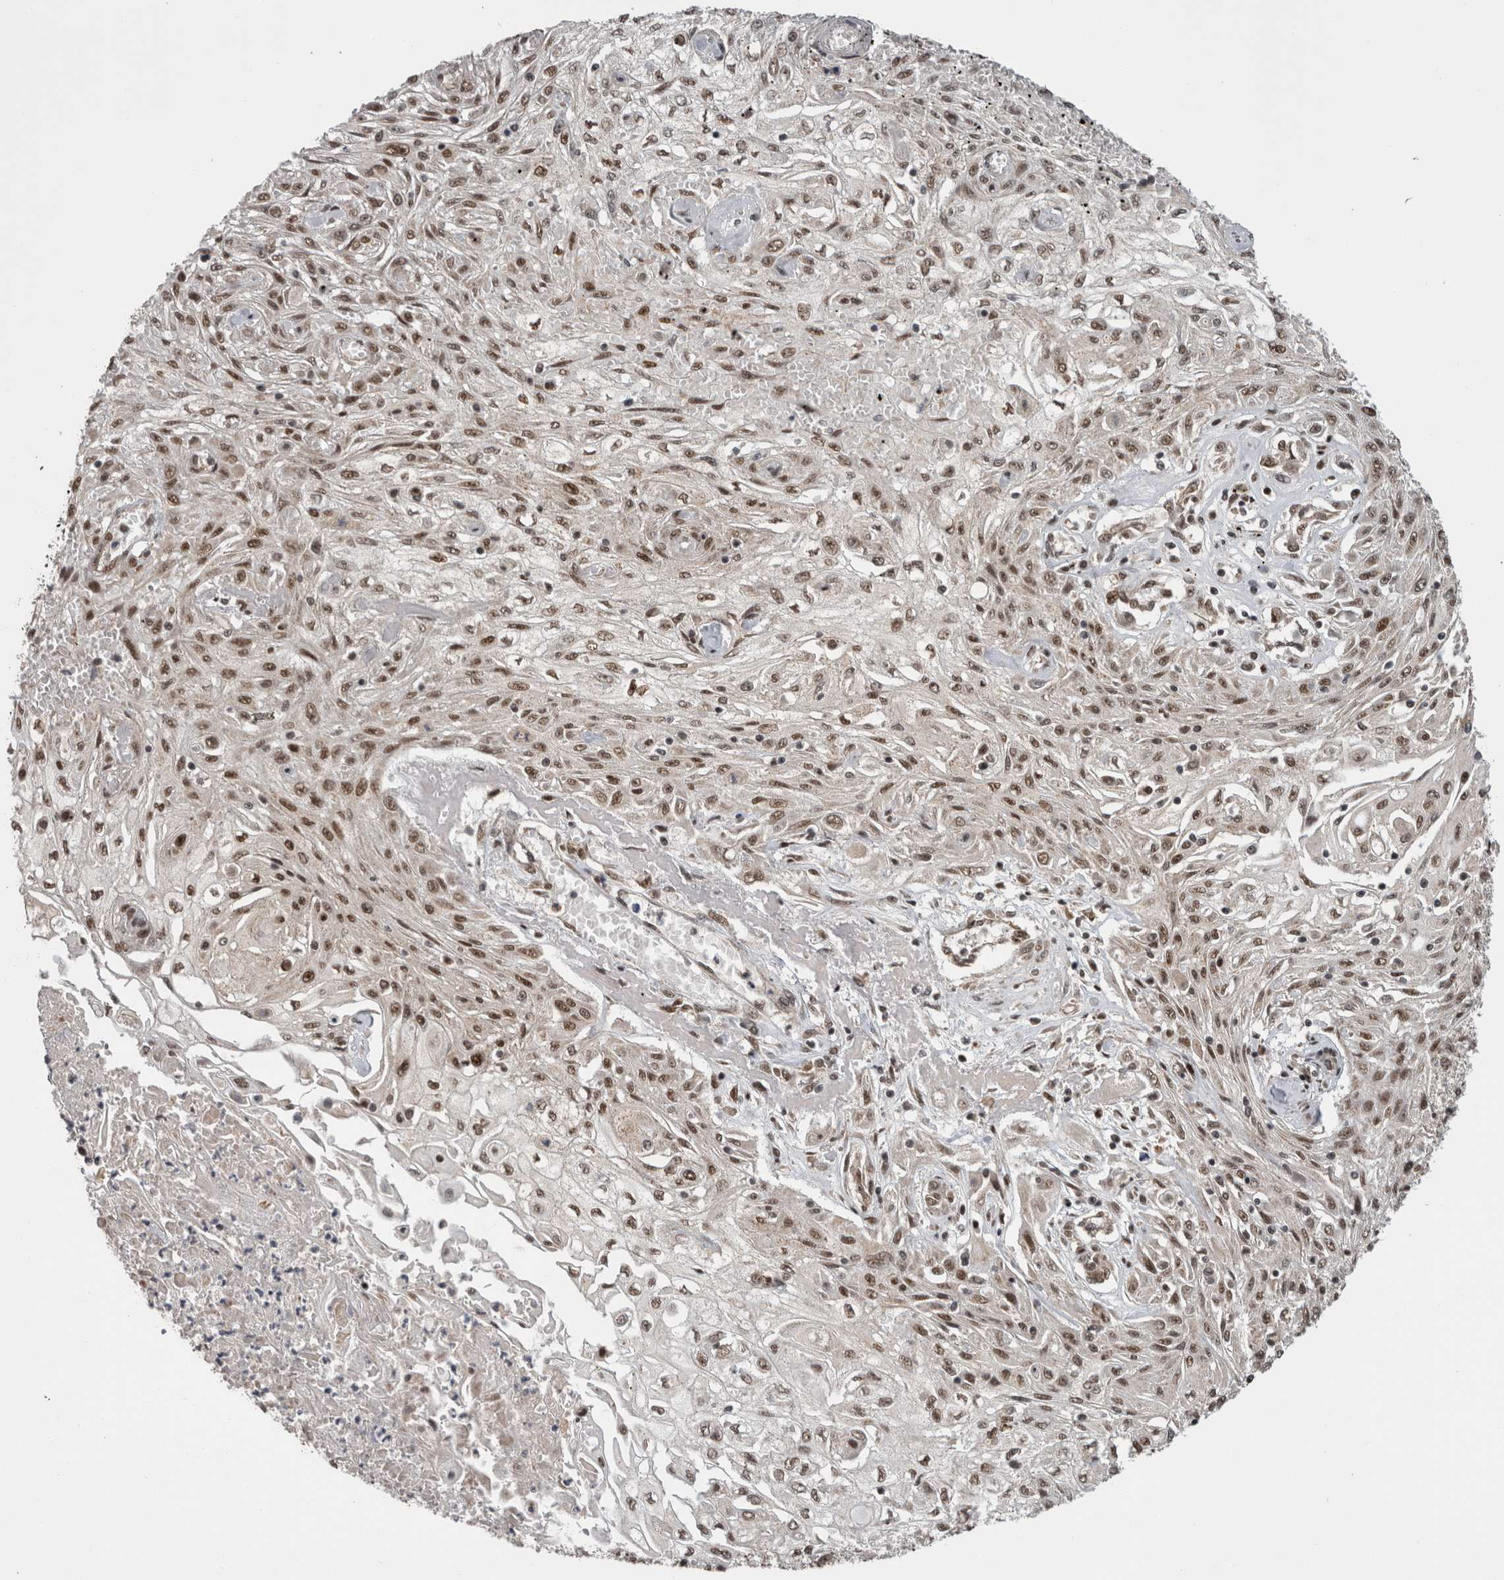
{"staining": {"intensity": "moderate", "quantity": ">75%", "location": "nuclear"}, "tissue": "skin cancer", "cell_type": "Tumor cells", "image_type": "cancer", "snomed": [{"axis": "morphology", "description": "Squamous cell carcinoma, NOS"}, {"axis": "morphology", "description": "Squamous cell carcinoma, metastatic, NOS"}, {"axis": "topography", "description": "Skin"}, {"axis": "topography", "description": "Lymph node"}], "caption": "Squamous cell carcinoma (skin) was stained to show a protein in brown. There is medium levels of moderate nuclear staining in about >75% of tumor cells.", "gene": "CPSF2", "patient": {"sex": "male", "age": 75}}